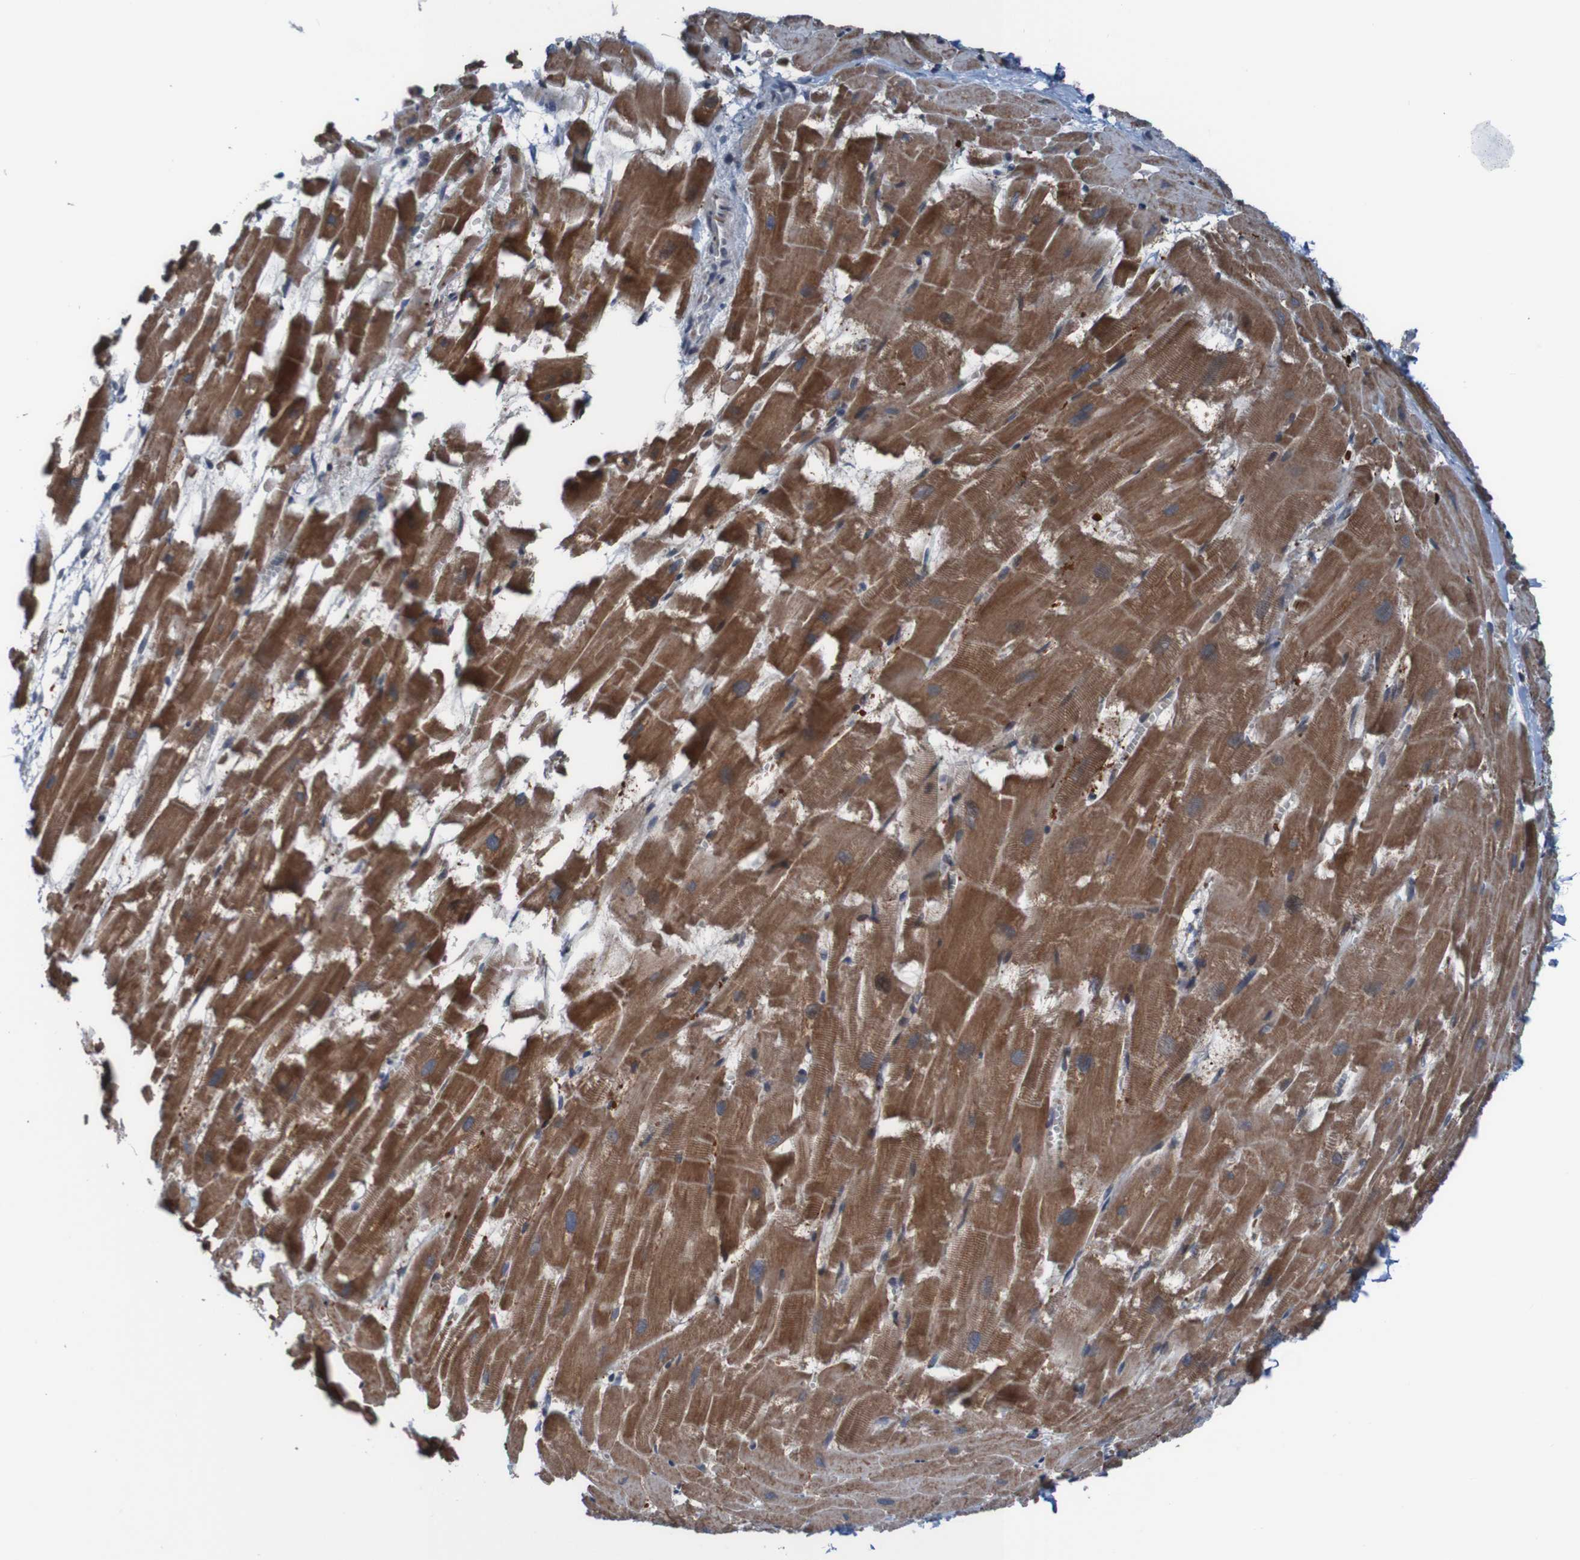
{"staining": {"intensity": "strong", "quantity": "25%-75%", "location": "cytoplasmic/membranous"}, "tissue": "heart muscle", "cell_type": "Cardiomyocytes", "image_type": "normal", "snomed": [{"axis": "morphology", "description": "Normal tissue, NOS"}, {"axis": "topography", "description": "Heart"}], "caption": "Cardiomyocytes show high levels of strong cytoplasmic/membranous expression in approximately 25%-75% of cells in normal heart muscle. The staining was performed using DAB, with brown indicating positive protein expression. Nuclei are stained blue with hematoxylin.", "gene": "UNG", "patient": {"sex": "female", "age": 19}}